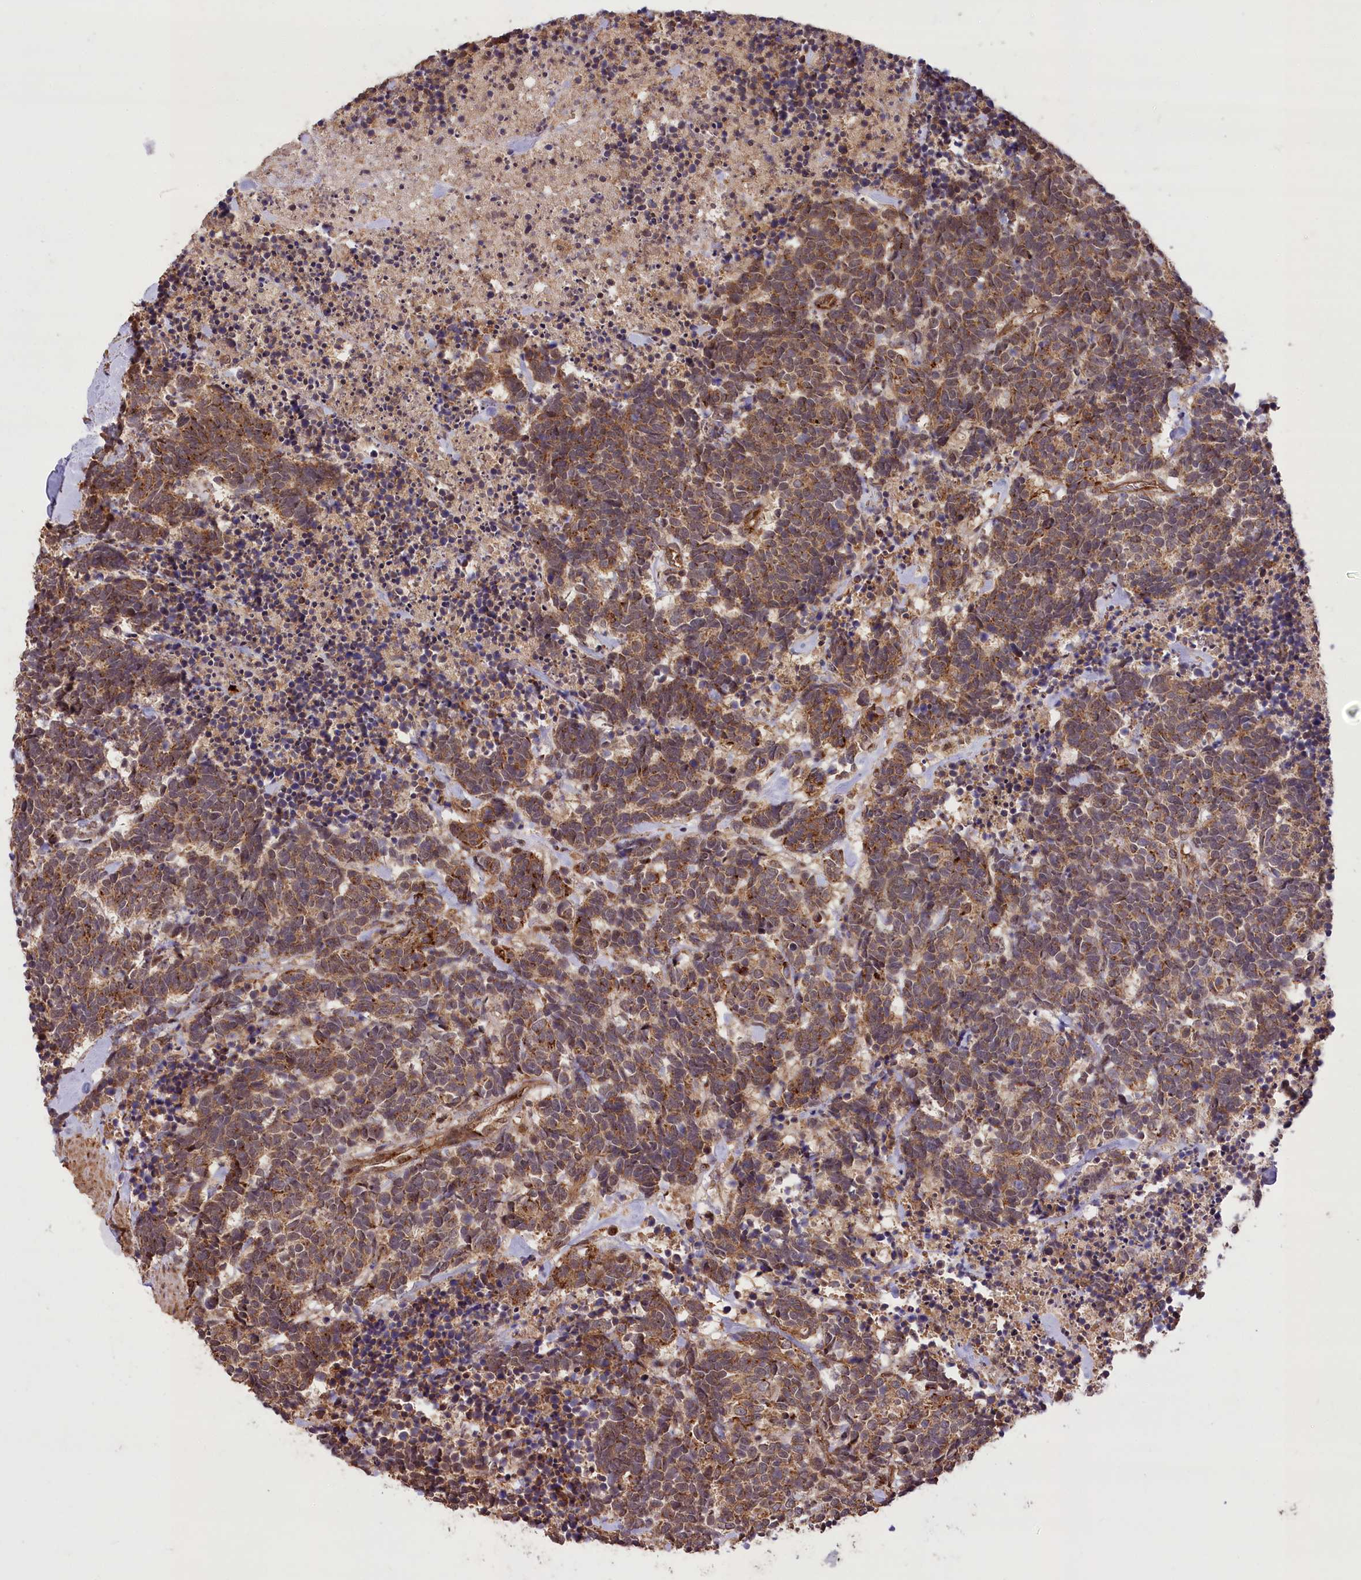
{"staining": {"intensity": "moderate", "quantity": ">75%", "location": "cytoplasmic/membranous"}, "tissue": "carcinoid", "cell_type": "Tumor cells", "image_type": "cancer", "snomed": [{"axis": "morphology", "description": "Carcinoma, NOS"}, {"axis": "morphology", "description": "Carcinoid, malignant, NOS"}, {"axis": "topography", "description": "Urinary bladder"}], "caption": "Immunohistochemical staining of carcinoid (malignant) demonstrates medium levels of moderate cytoplasmic/membranous protein positivity in about >75% of tumor cells. (brown staining indicates protein expression, while blue staining denotes nuclei).", "gene": "CARD19", "patient": {"sex": "male", "age": 57}}